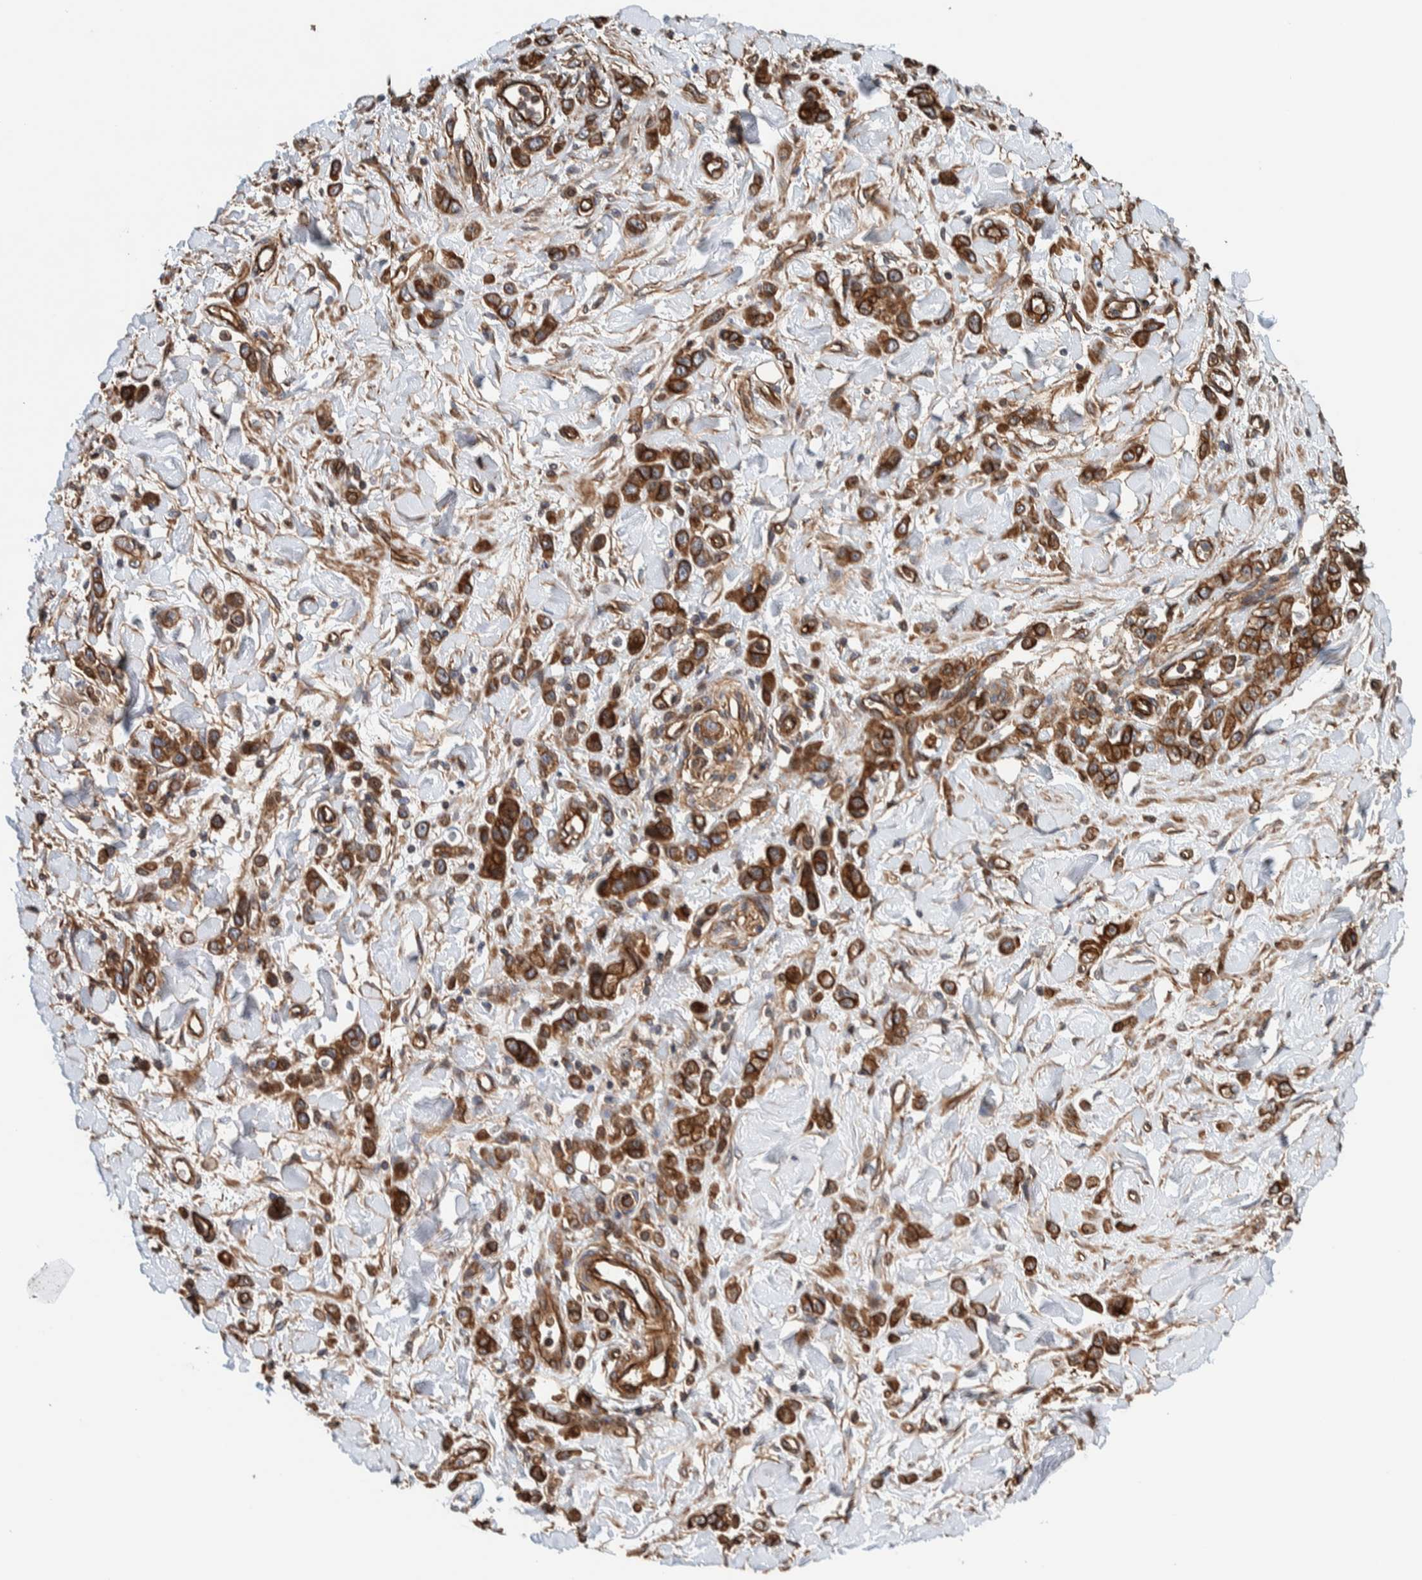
{"staining": {"intensity": "strong", "quantity": ">75%", "location": "cytoplasmic/membranous"}, "tissue": "stomach cancer", "cell_type": "Tumor cells", "image_type": "cancer", "snomed": [{"axis": "morphology", "description": "Normal tissue, NOS"}, {"axis": "morphology", "description": "Adenocarcinoma, NOS"}, {"axis": "topography", "description": "Stomach"}], "caption": "The histopathology image shows a brown stain indicating the presence of a protein in the cytoplasmic/membranous of tumor cells in stomach adenocarcinoma. The staining was performed using DAB, with brown indicating positive protein expression. Nuclei are stained blue with hematoxylin.", "gene": "PKD1L1", "patient": {"sex": "male", "age": 82}}